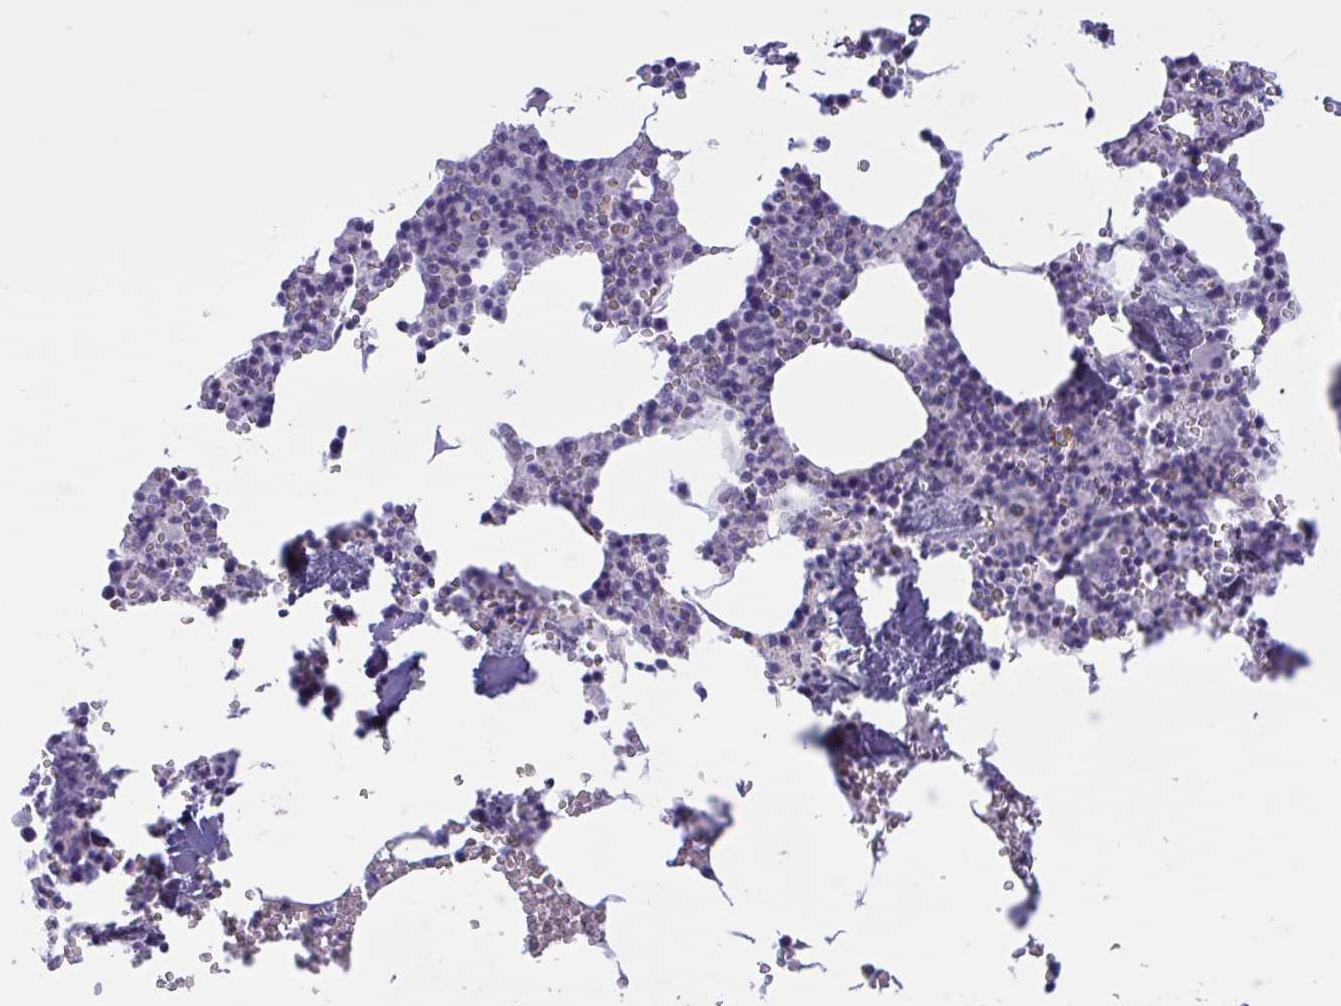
{"staining": {"intensity": "negative", "quantity": "none", "location": "none"}, "tissue": "bone marrow", "cell_type": "Hematopoietic cells", "image_type": "normal", "snomed": [{"axis": "morphology", "description": "Normal tissue, NOS"}, {"axis": "topography", "description": "Bone marrow"}], "caption": "There is no significant expression in hematopoietic cells of bone marrow. (Stains: DAB (3,3'-diaminobenzidine) immunohistochemistry (IHC) with hematoxylin counter stain, Microscopy: brightfield microscopy at high magnification).", "gene": "EML1", "patient": {"sex": "male", "age": 54}}